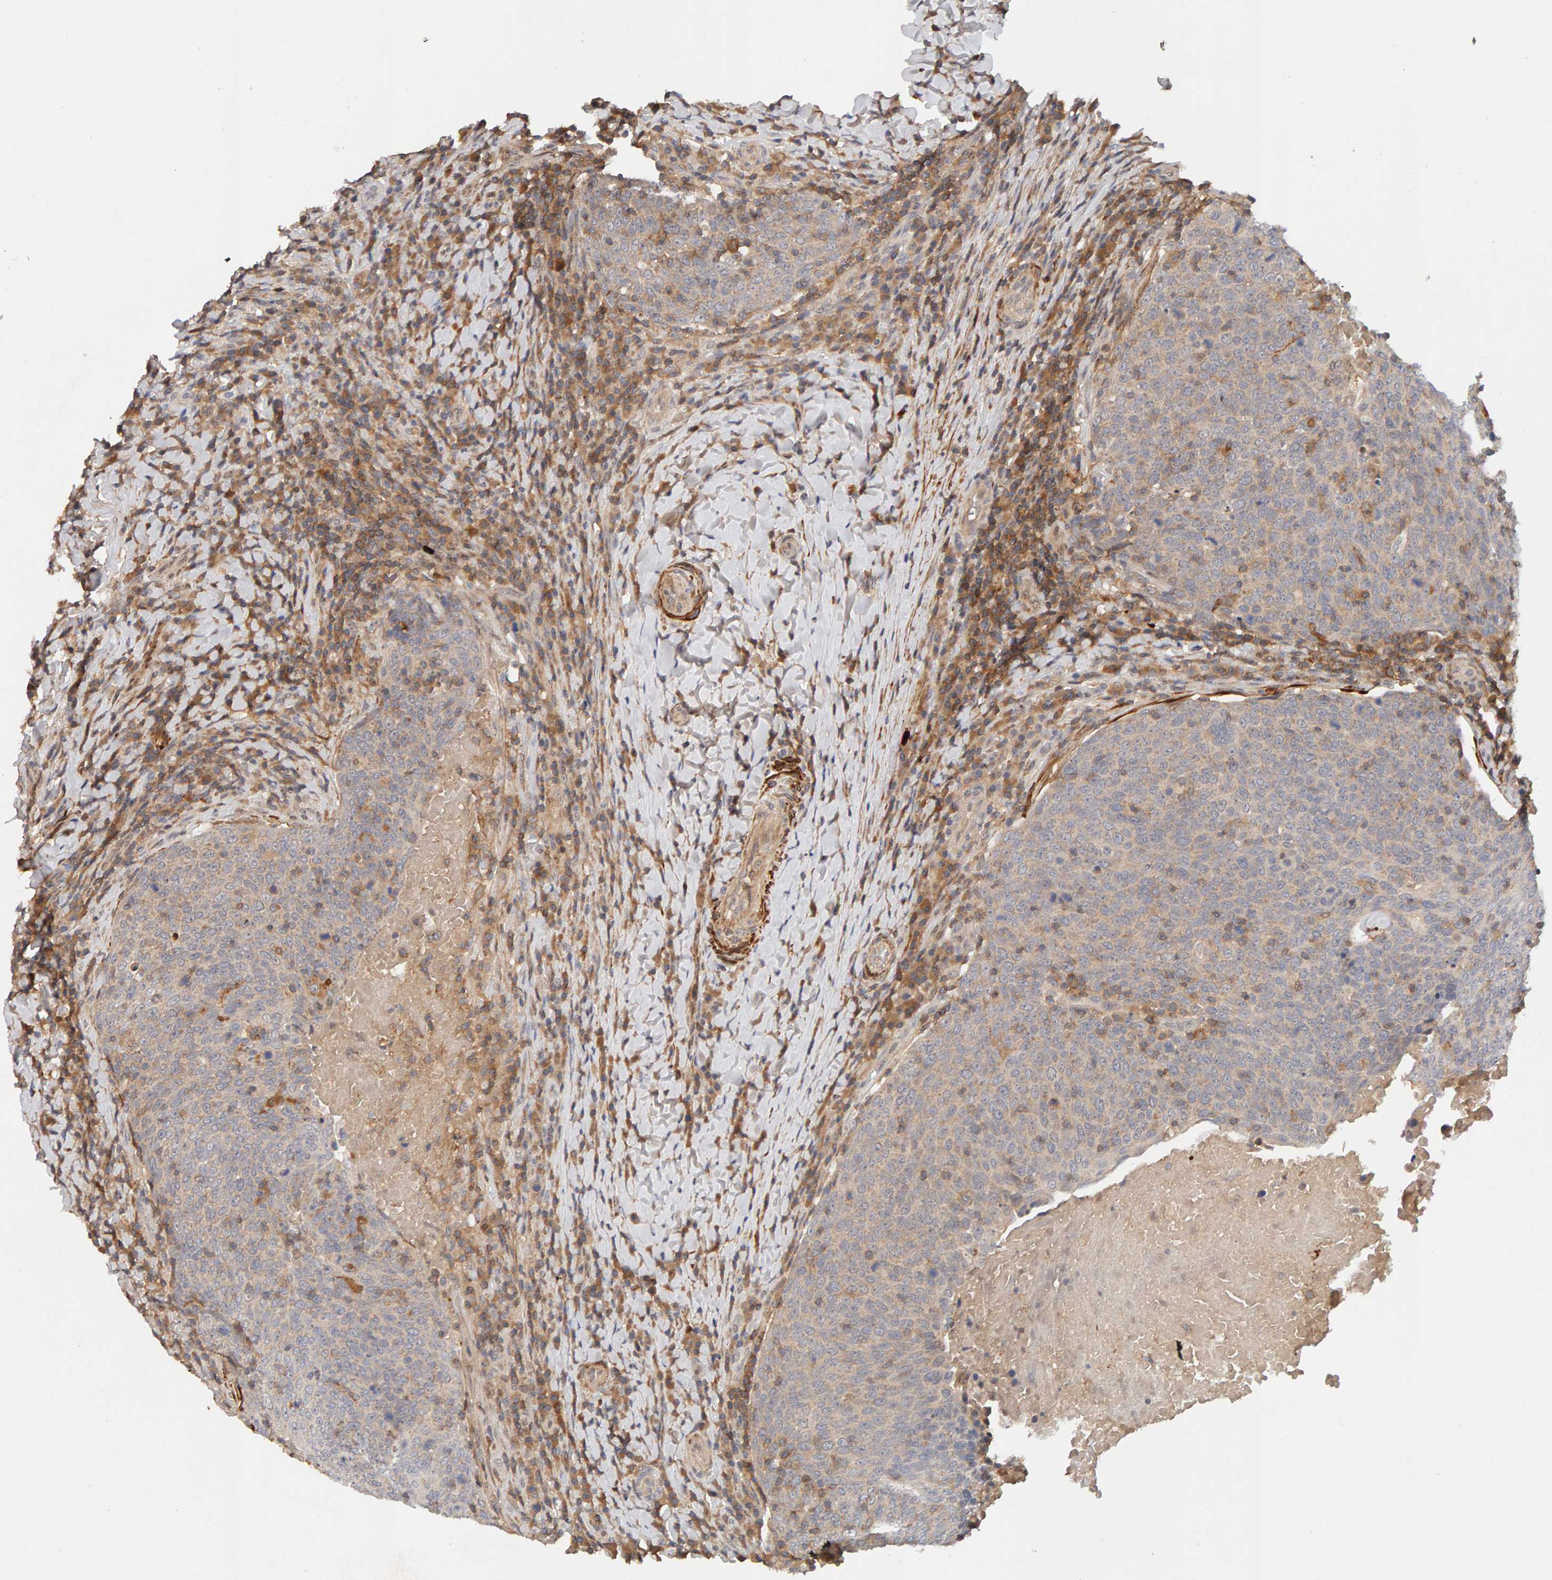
{"staining": {"intensity": "weak", "quantity": "25%-75%", "location": "cytoplasmic/membranous"}, "tissue": "head and neck cancer", "cell_type": "Tumor cells", "image_type": "cancer", "snomed": [{"axis": "morphology", "description": "Squamous cell carcinoma, NOS"}, {"axis": "morphology", "description": "Squamous cell carcinoma, metastatic, NOS"}, {"axis": "topography", "description": "Lymph node"}, {"axis": "topography", "description": "Head-Neck"}], "caption": "Head and neck cancer was stained to show a protein in brown. There is low levels of weak cytoplasmic/membranous staining in about 25%-75% of tumor cells.", "gene": "NUDCD1", "patient": {"sex": "male", "age": 62}}